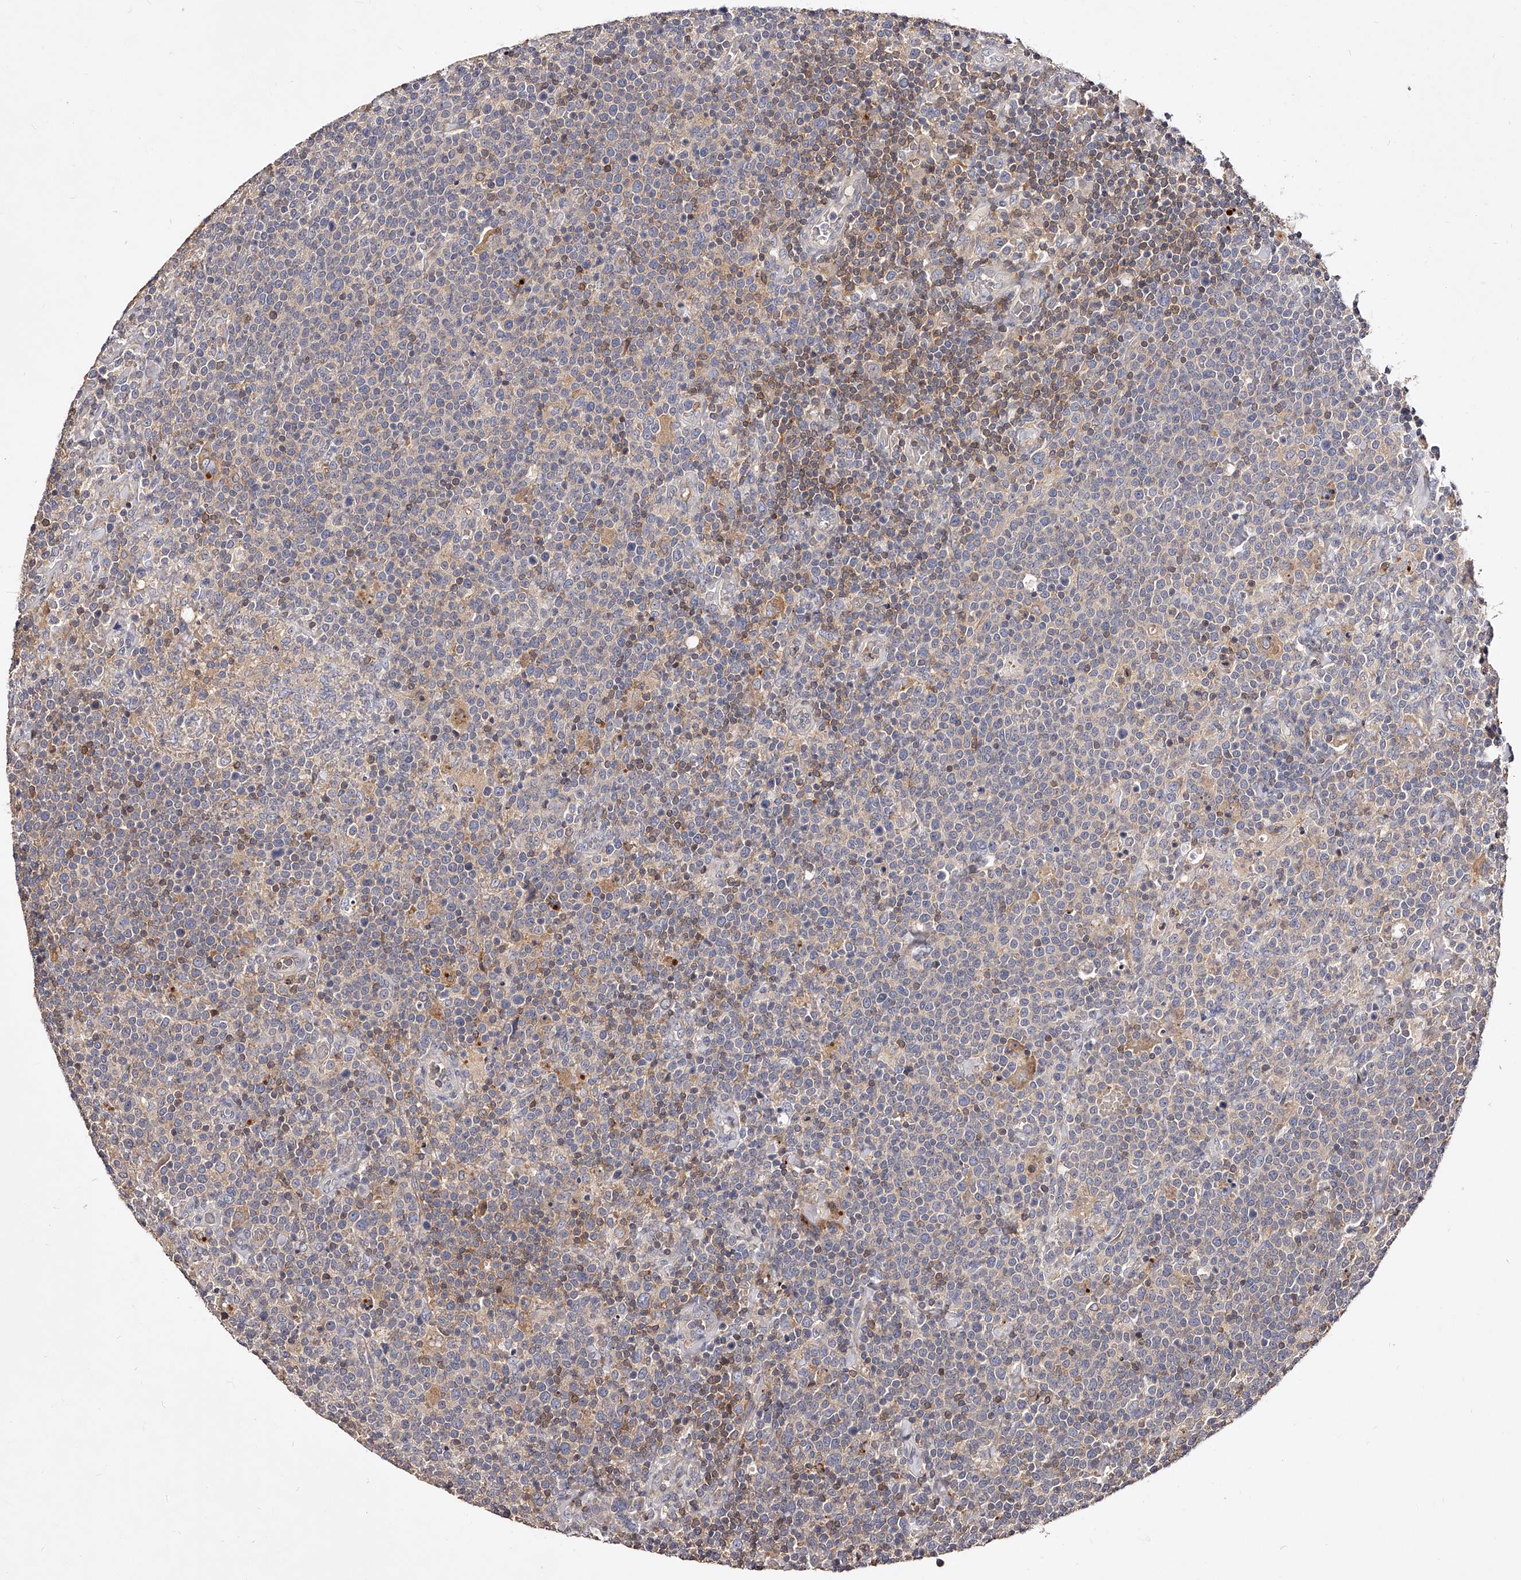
{"staining": {"intensity": "moderate", "quantity": "<25%", "location": "cytoplasmic/membranous"}, "tissue": "lymphoma", "cell_type": "Tumor cells", "image_type": "cancer", "snomed": [{"axis": "morphology", "description": "Malignant lymphoma, non-Hodgkin's type, High grade"}, {"axis": "topography", "description": "Lymph node"}], "caption": "Immunohistochemical staining of human malignant lymphoma, non-Hodgkin's type (high-grade) reveals low levels of moderate cytoplasmic/membranous positivity in approximately <25% of tumor cells.", "gene": "PHACTR1", "patient": {"sex": "male", "age": 61}}